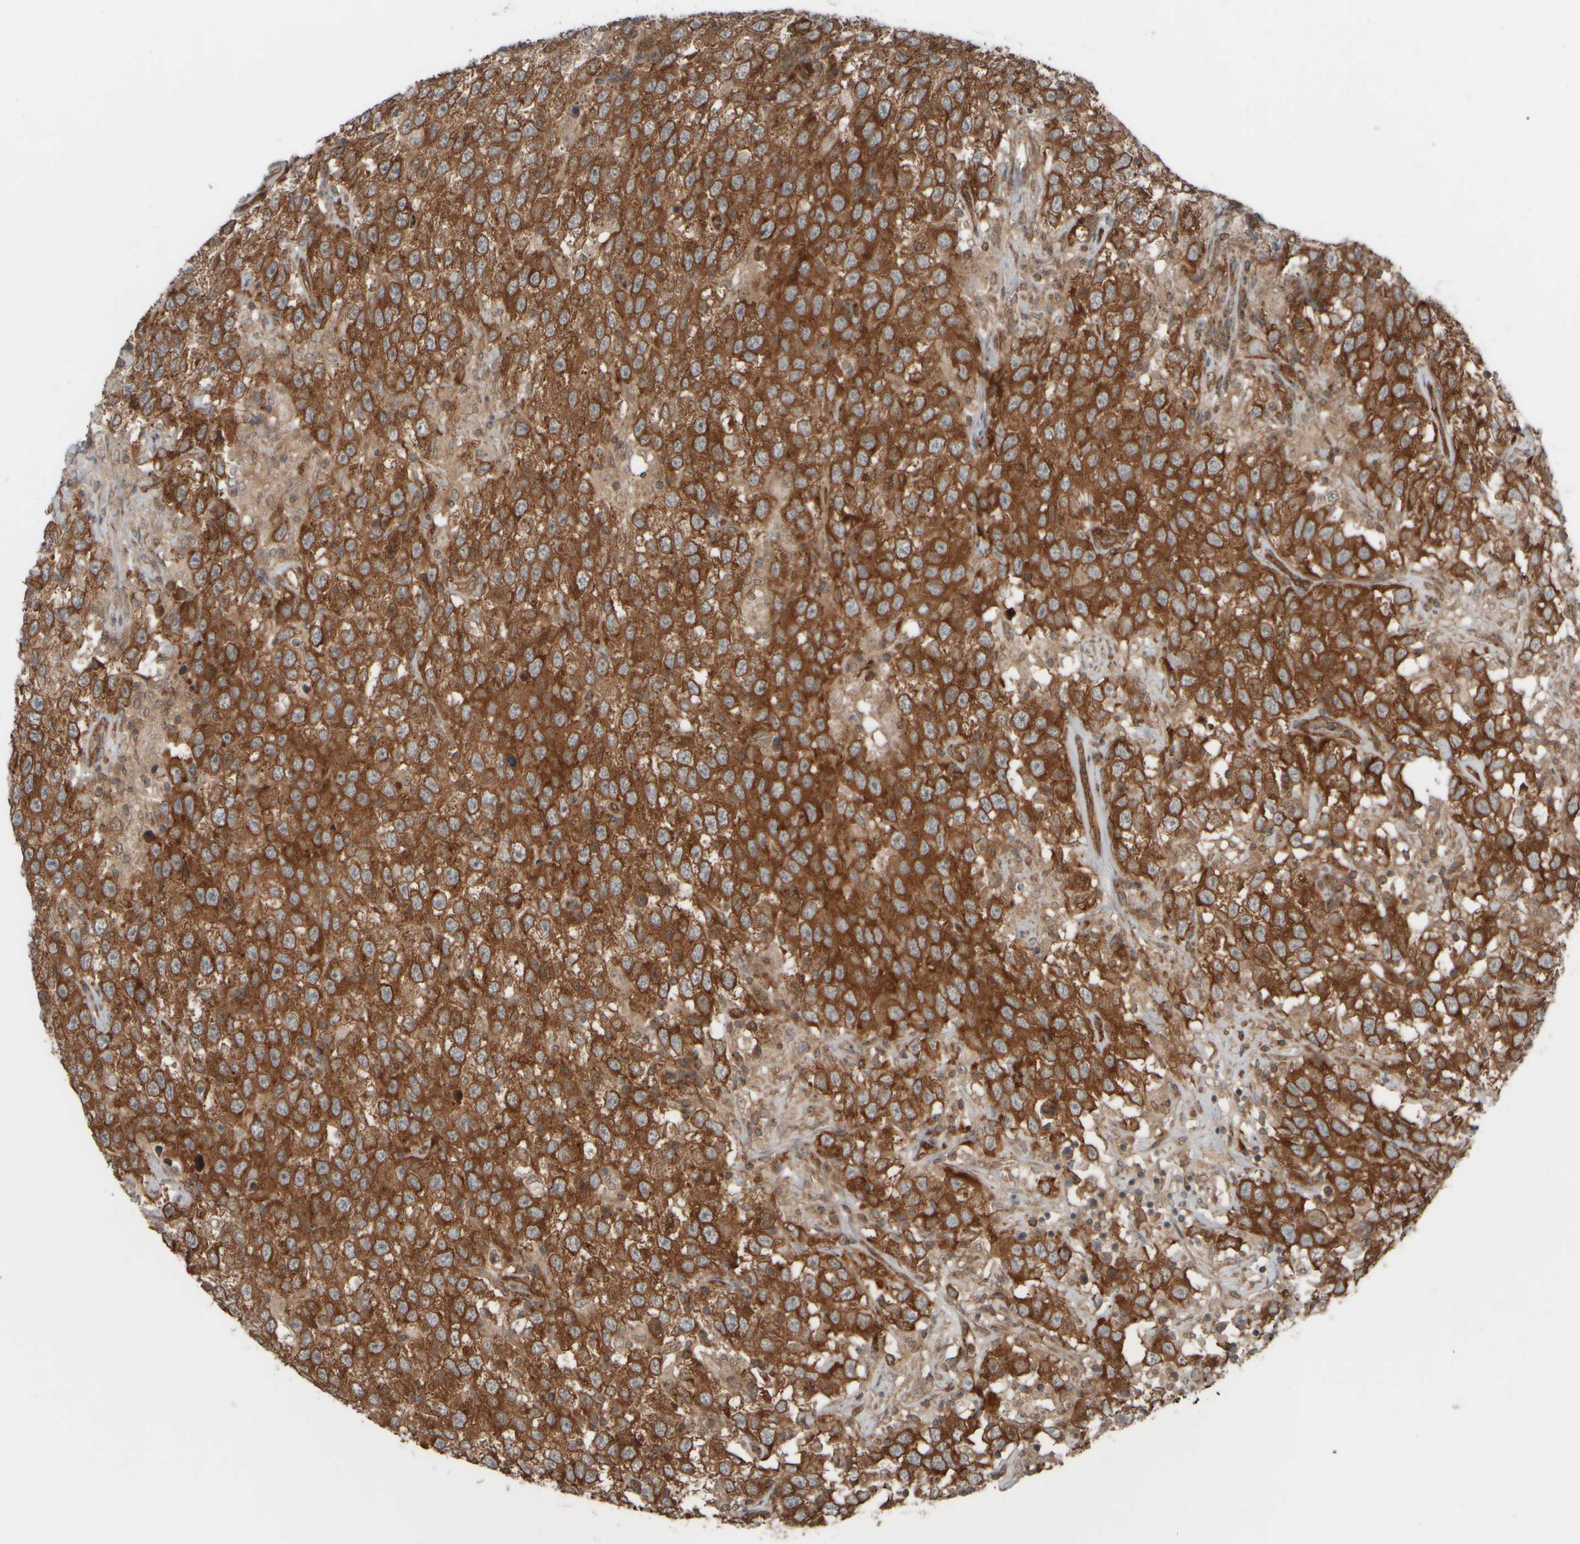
{"staining": {"intensity": "strong", "quantity": ">75%", "location": "cytoplasmic/membranous"}, "tissue": "testis cancer", "cell_type": "Tumor cells", "image_type": "cancer", "snomed": [{"axis": "morphology", "description": "Seminoma, NOS"}, {"axis": "topography", "description": "Testis"}], "caption": "Immunohistochemistry (DAB (3,3'-diaminobenzidine)) staining of seminoma (testis) shows strong cytoplasmic/membranous protein expression in approximately >75% of tumor cells. The staining is performed using DAB (3,3'-diaminobenzidine) brown chromogen to label protein expression. The nuclei are counter-stained blue using hematoxylin.", "gene": "GIGYF1", "patient": {"sex": "male", "age": 41}}